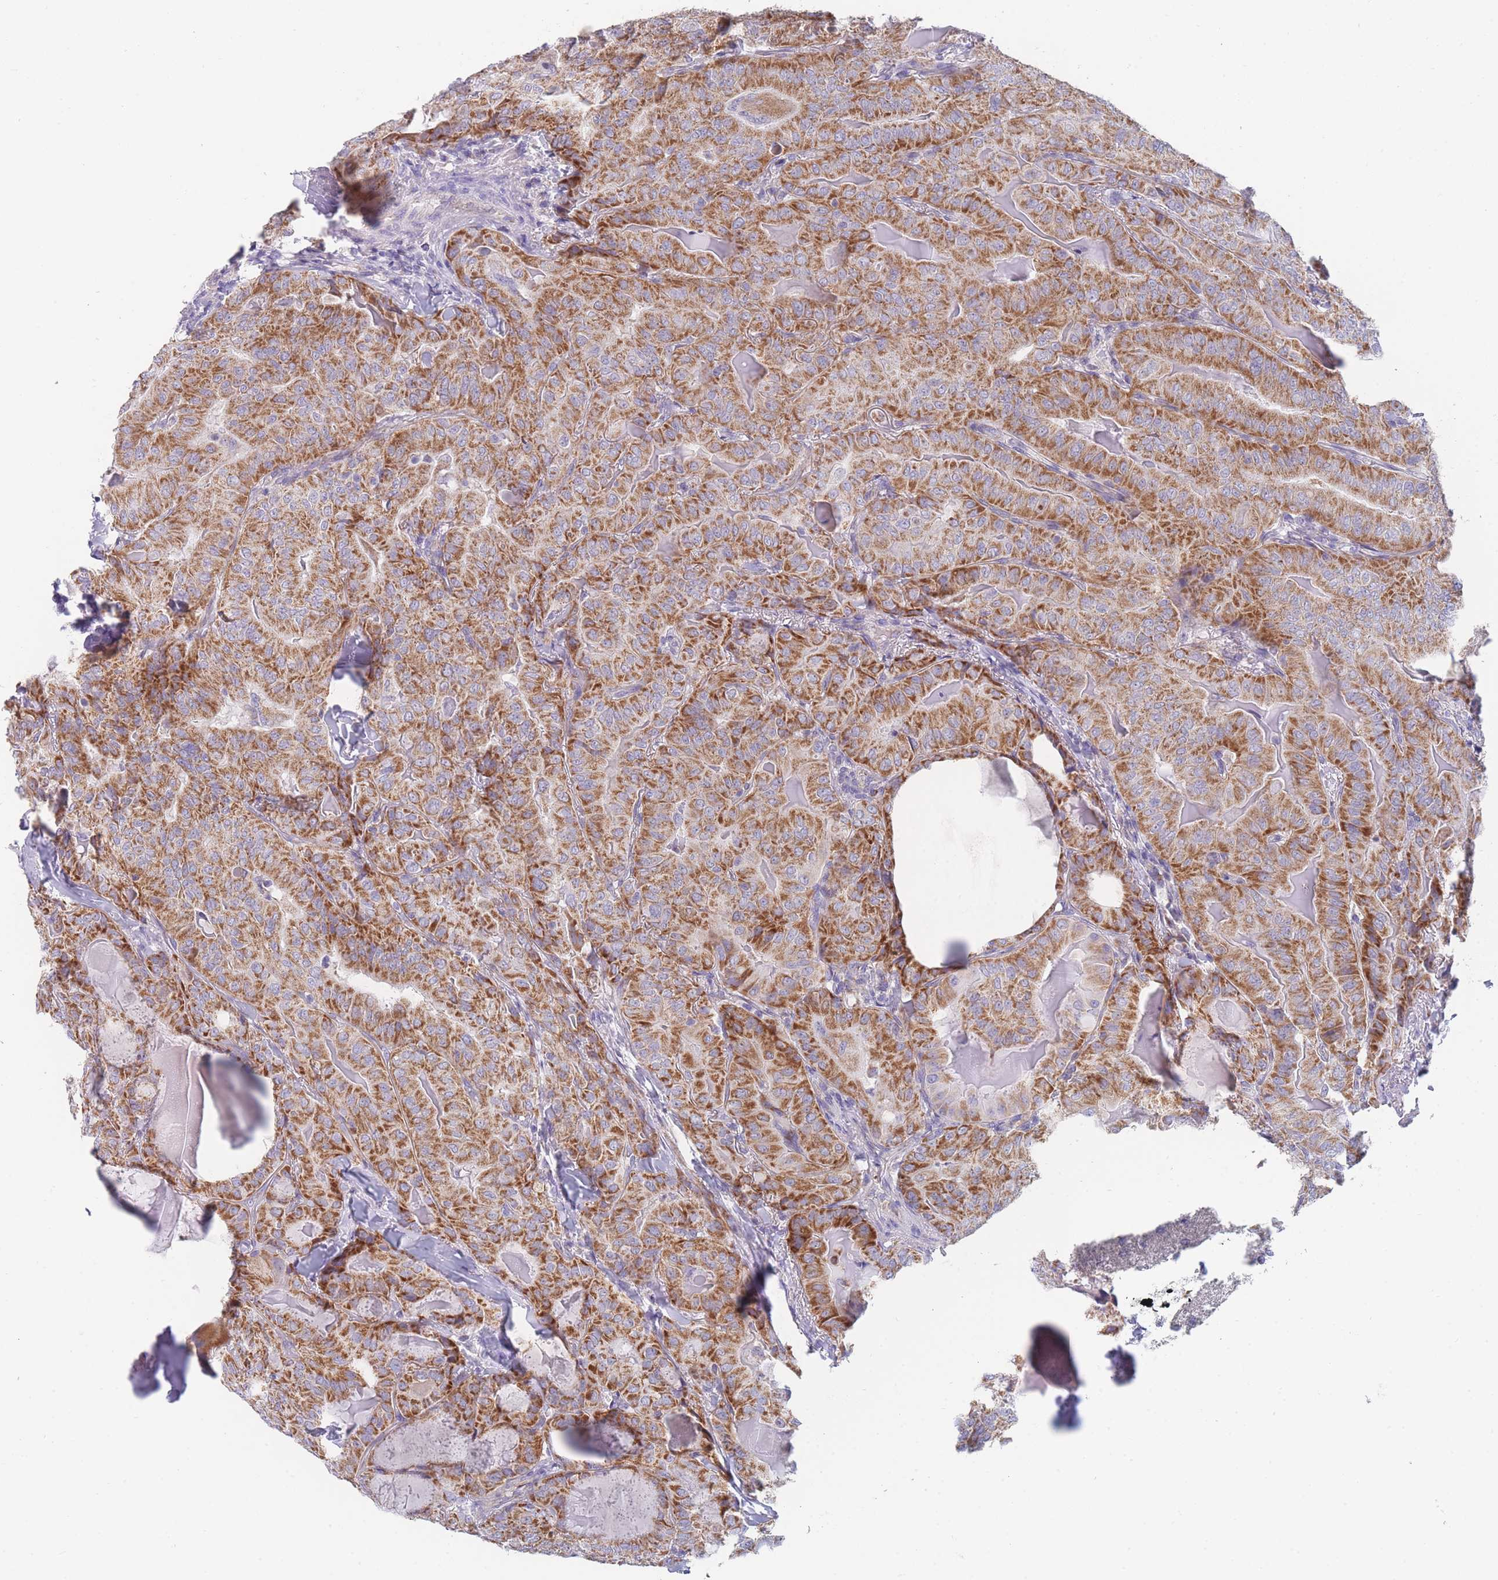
{"staining": {"intensity": "strong", "quantity": ">75%", "location": "cytoplasmic/membranous"}, "tissue": "thyroid cancer", "cell_type": "Tumor cells", "image_type": "cancer", "snomed": [{"axis": "morphology", "description": "Papillary adenocarcinoma, NOS"}, {"axis": "topography", "description": "Thyroid gland"}], "caption": "There is high levels of strong cytoplasmic/membranous staining in tumor cells of thyroid cancer (papillary adenocarcinoma), as demonstrated by immunohistochemical staining (brown color).", "gene": "MRPS14", "patient": {"sex": "female", "age": 68}}